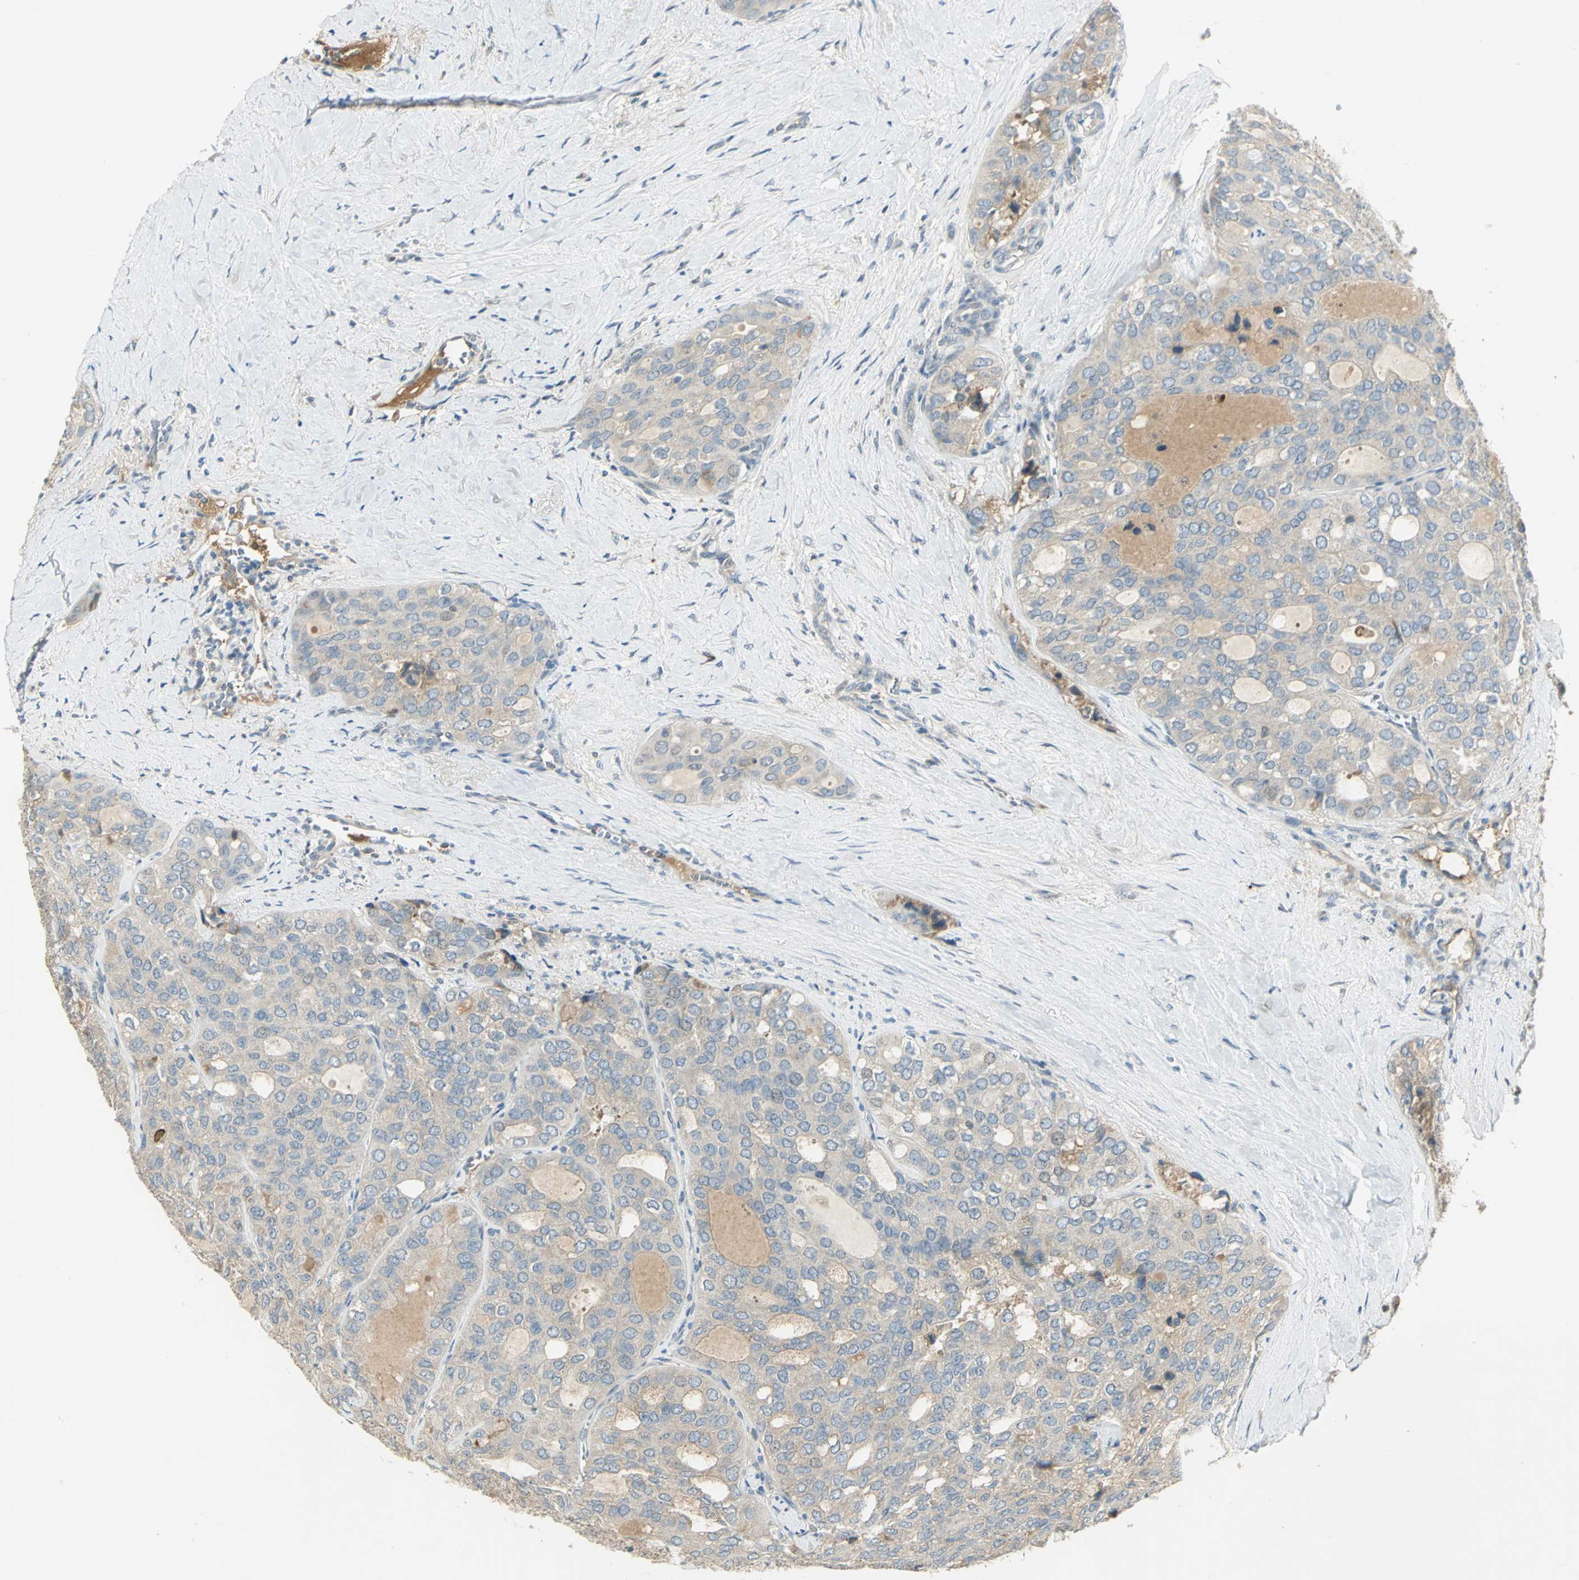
{"staining": {"intensity": "negative", "quantity": "none", "location": "none"}, "tissue": "thyroid cancer", "cell_type": "Tumor cells", "image_type": "cancer", "snomed": [{"axis": "morphology", "description": "Follicular adenoma carcinoma, NOS"}, {"axis": "topography", "description": "Thyroid gland"}], "caption": "Tumor cells are negative for brown protein staining in thyroid follicular adenoma carcinoma.", "gene": "PROC", "patient": {"sex": "male", "age": 75}}